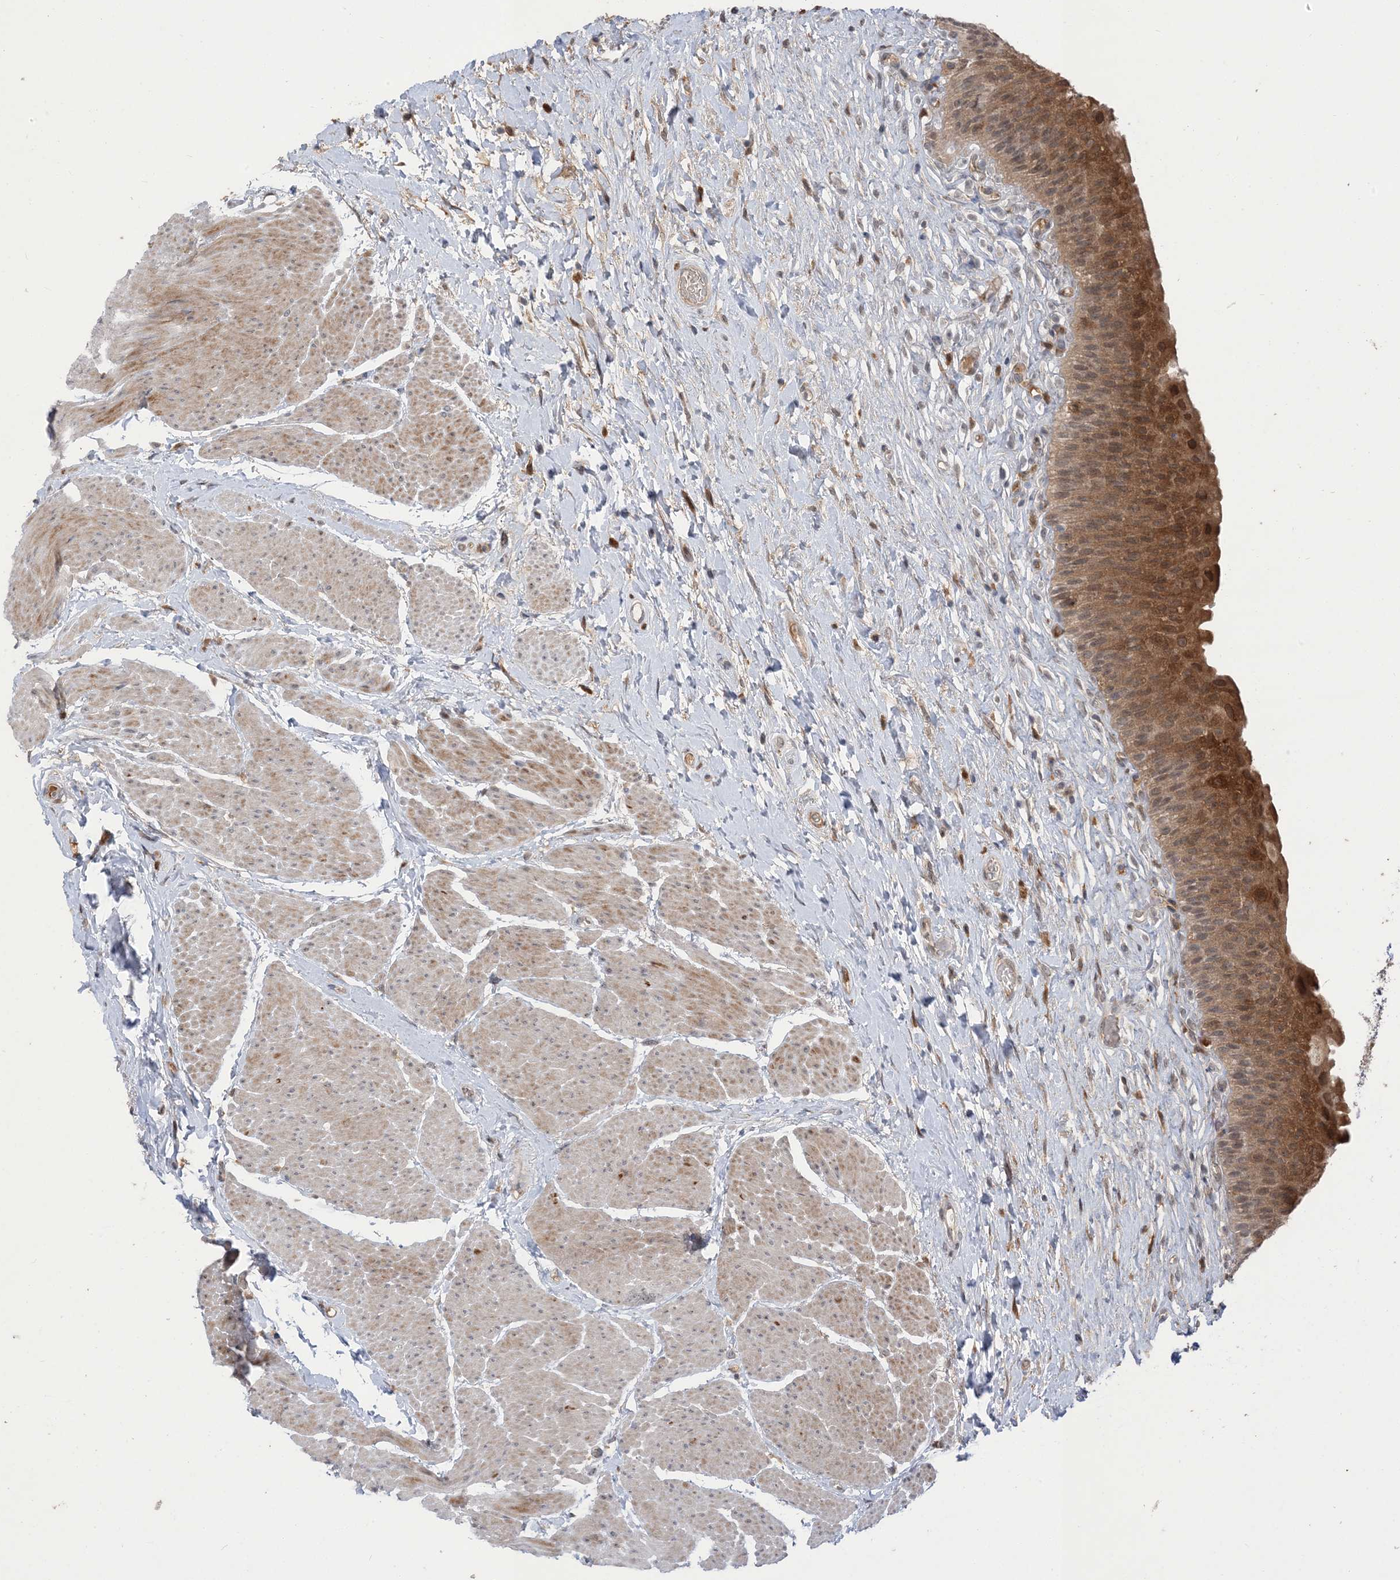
{"staining": {"intensity": "moderate", "quantity": ">75%", "location": "cytoplasmic/membranous,nuclear"}, "tissue": "urinary bladder", "cell_type": "Urothelial cells", "image_type": "normal", "snomed": [{"axis": "morphology", "description": "Normal tissue, NOS"}, {"axis": "topography", "description": "Urinary bladder"}], "caption": "Protein expression by IHC displays moderate cytoplasmic/membranous,nuclear positivity in approximately >75% of urothelial cells in normal urinary bladder.", "gene": "NAGK", "patient": {"sex": "male", "age": 74}}